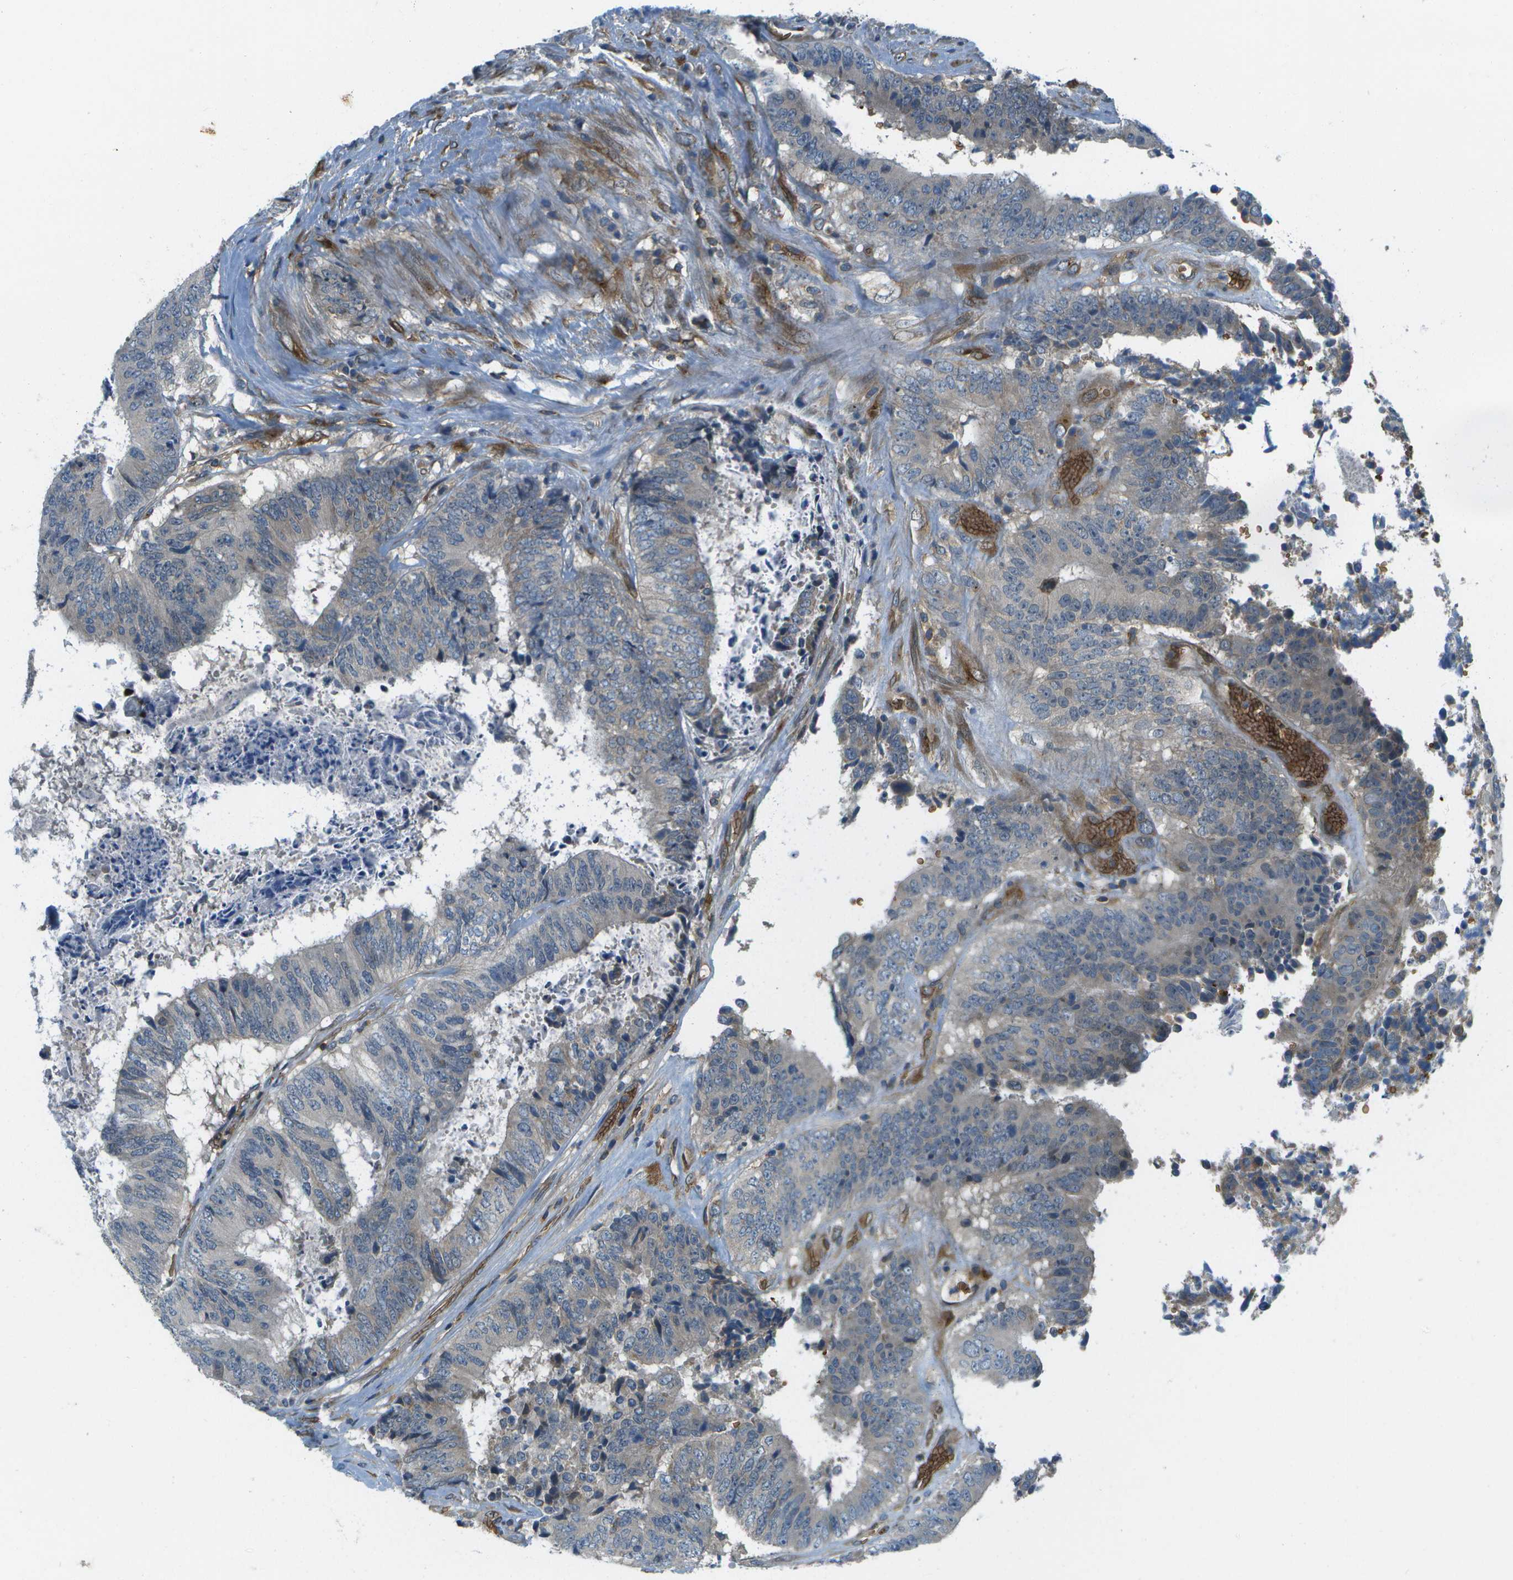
{"staining": {"intensity": "weak", "quantity": "<25%", "location": "cytoplasmic/membranous"}, "tissue": "colorectal cancer", "cell_type": "Tumor cells", "image_type": "cancer", "snomed": [{"axis": "morphology", "description": "Adenocarcinoma, NOS"}, {"axis": "topography", "description": "Rectum"}], "caption": "IHC histopathology image of human colorectal adenocarcinoma stained for a protein (brown), which demonstrates no expression in tumor cells.", "gene": "CTIF", "patient": {"sex": "male", "age": 72}}